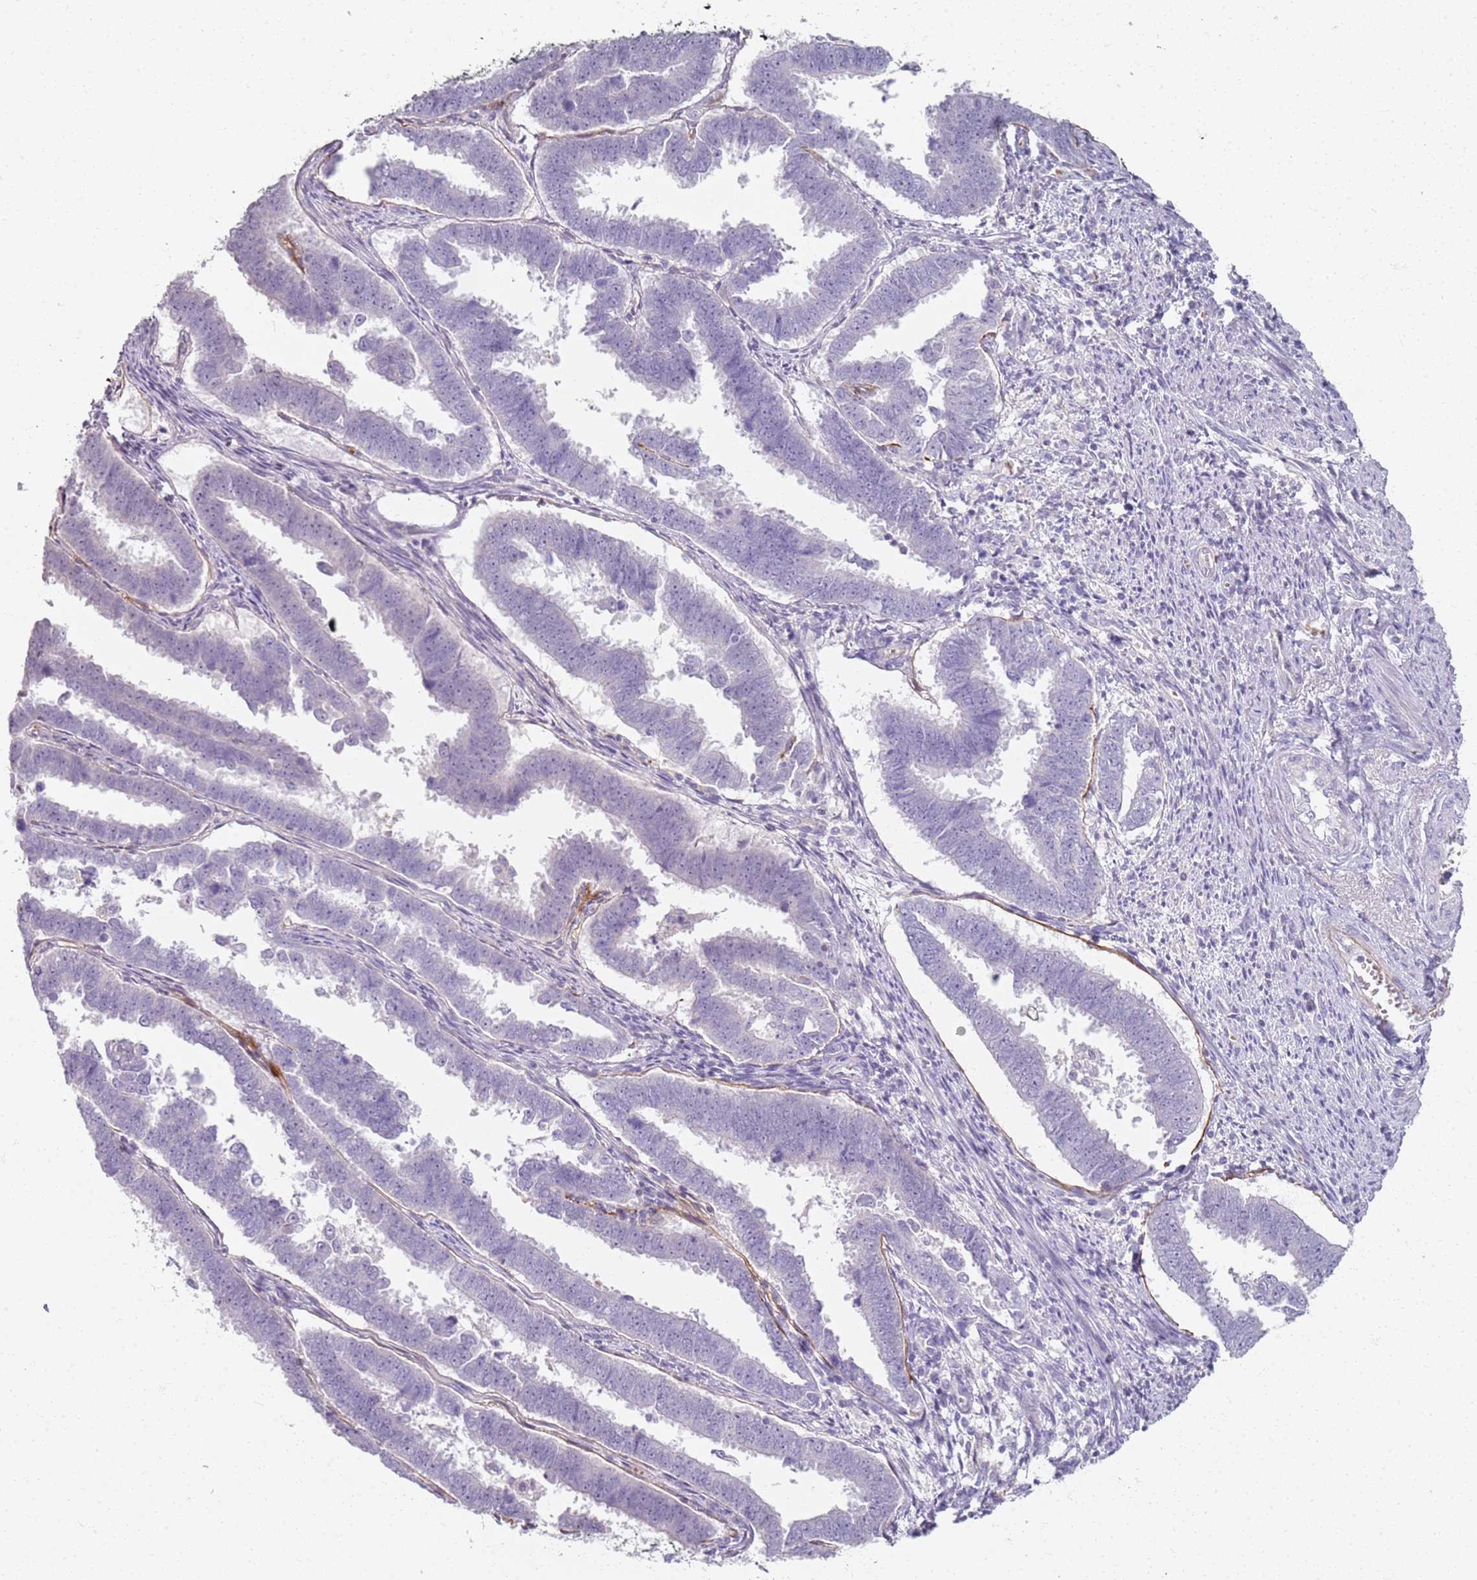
{"staining": {"intensity": "negative", "quantity": "none", "location": "none"}, "tissue": "endometrial cancer", "cell_type": "Tumor cells", "image_type": "cancer", "snomed": [{"axis": "morphology", "description": "Adenocarcinoma, NOS"}, {"axis": "topography", "description": "Endometrium"}], "caption": "Immunohistochemical staining of adenocarcinoma (endometrial) exhibits no significant positivity in tumor cells.", "gene": "CD40LG", "patient": {"sex": "female", "age": 75}}